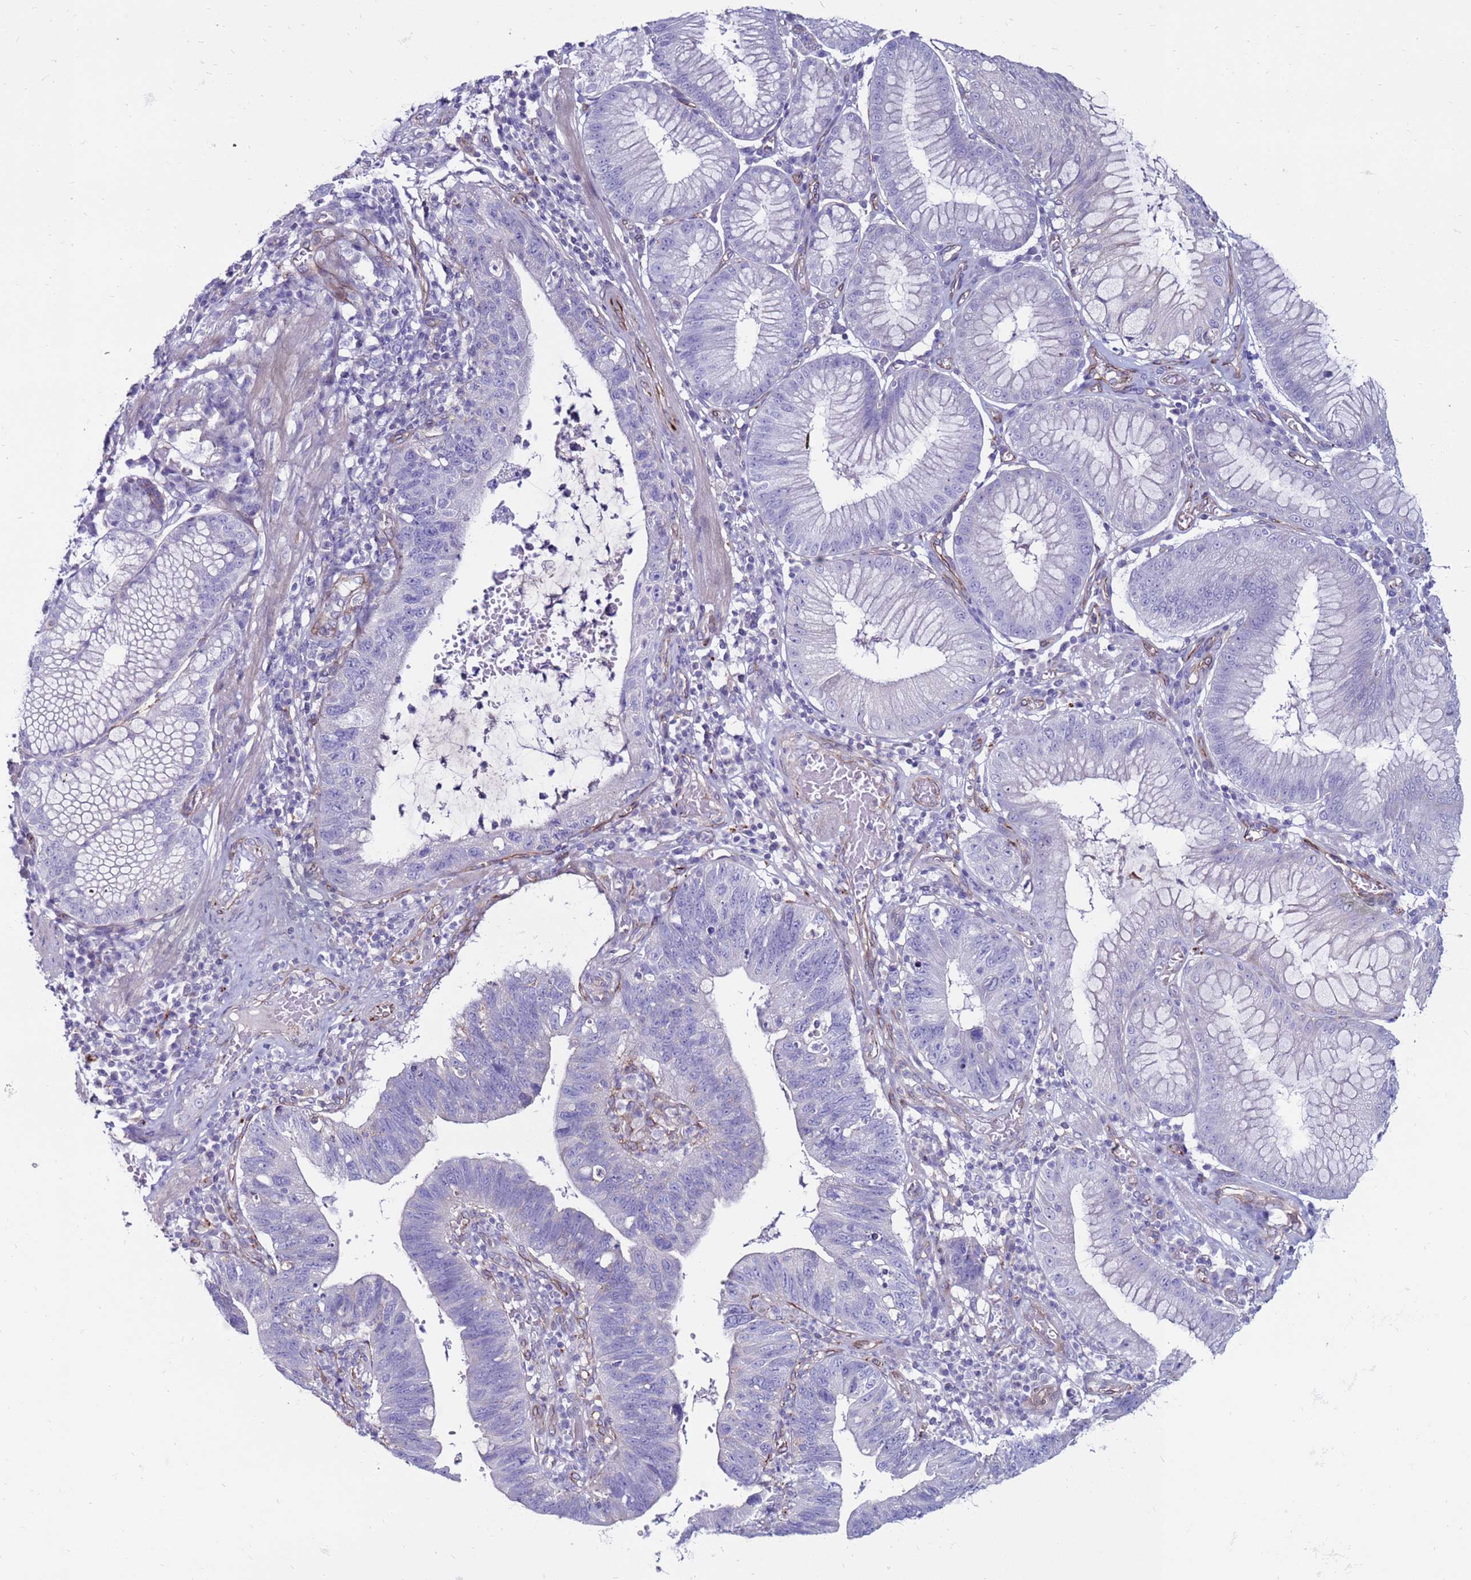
{"staining": {"intensity": "negative", "quantity": "none", "location": "none"}, "tissue": "stomach cancer", "cell_type": "Tumor cells", "image_type": "cancer", "snomed": [{"axis": "morphology", "description": "Adenocarcinoma, NOS"}, {"axis": "topography", "description": "Stomach"}], "caption": "High magnification brightfield microscopy of stomach cancer stained with DAB (3,3'-diaminobenzidine) (brown) and counterstained with hematoxylin (blue): tumor cells show no significant positivity. The staining is performed using DAB (3,3'-diaminobenzidine) brown chromogen with nuclei counter-stained in using hematoxylin.", "gene": "CLEC4M", "patient": {"sex": "male", "age": 59}}